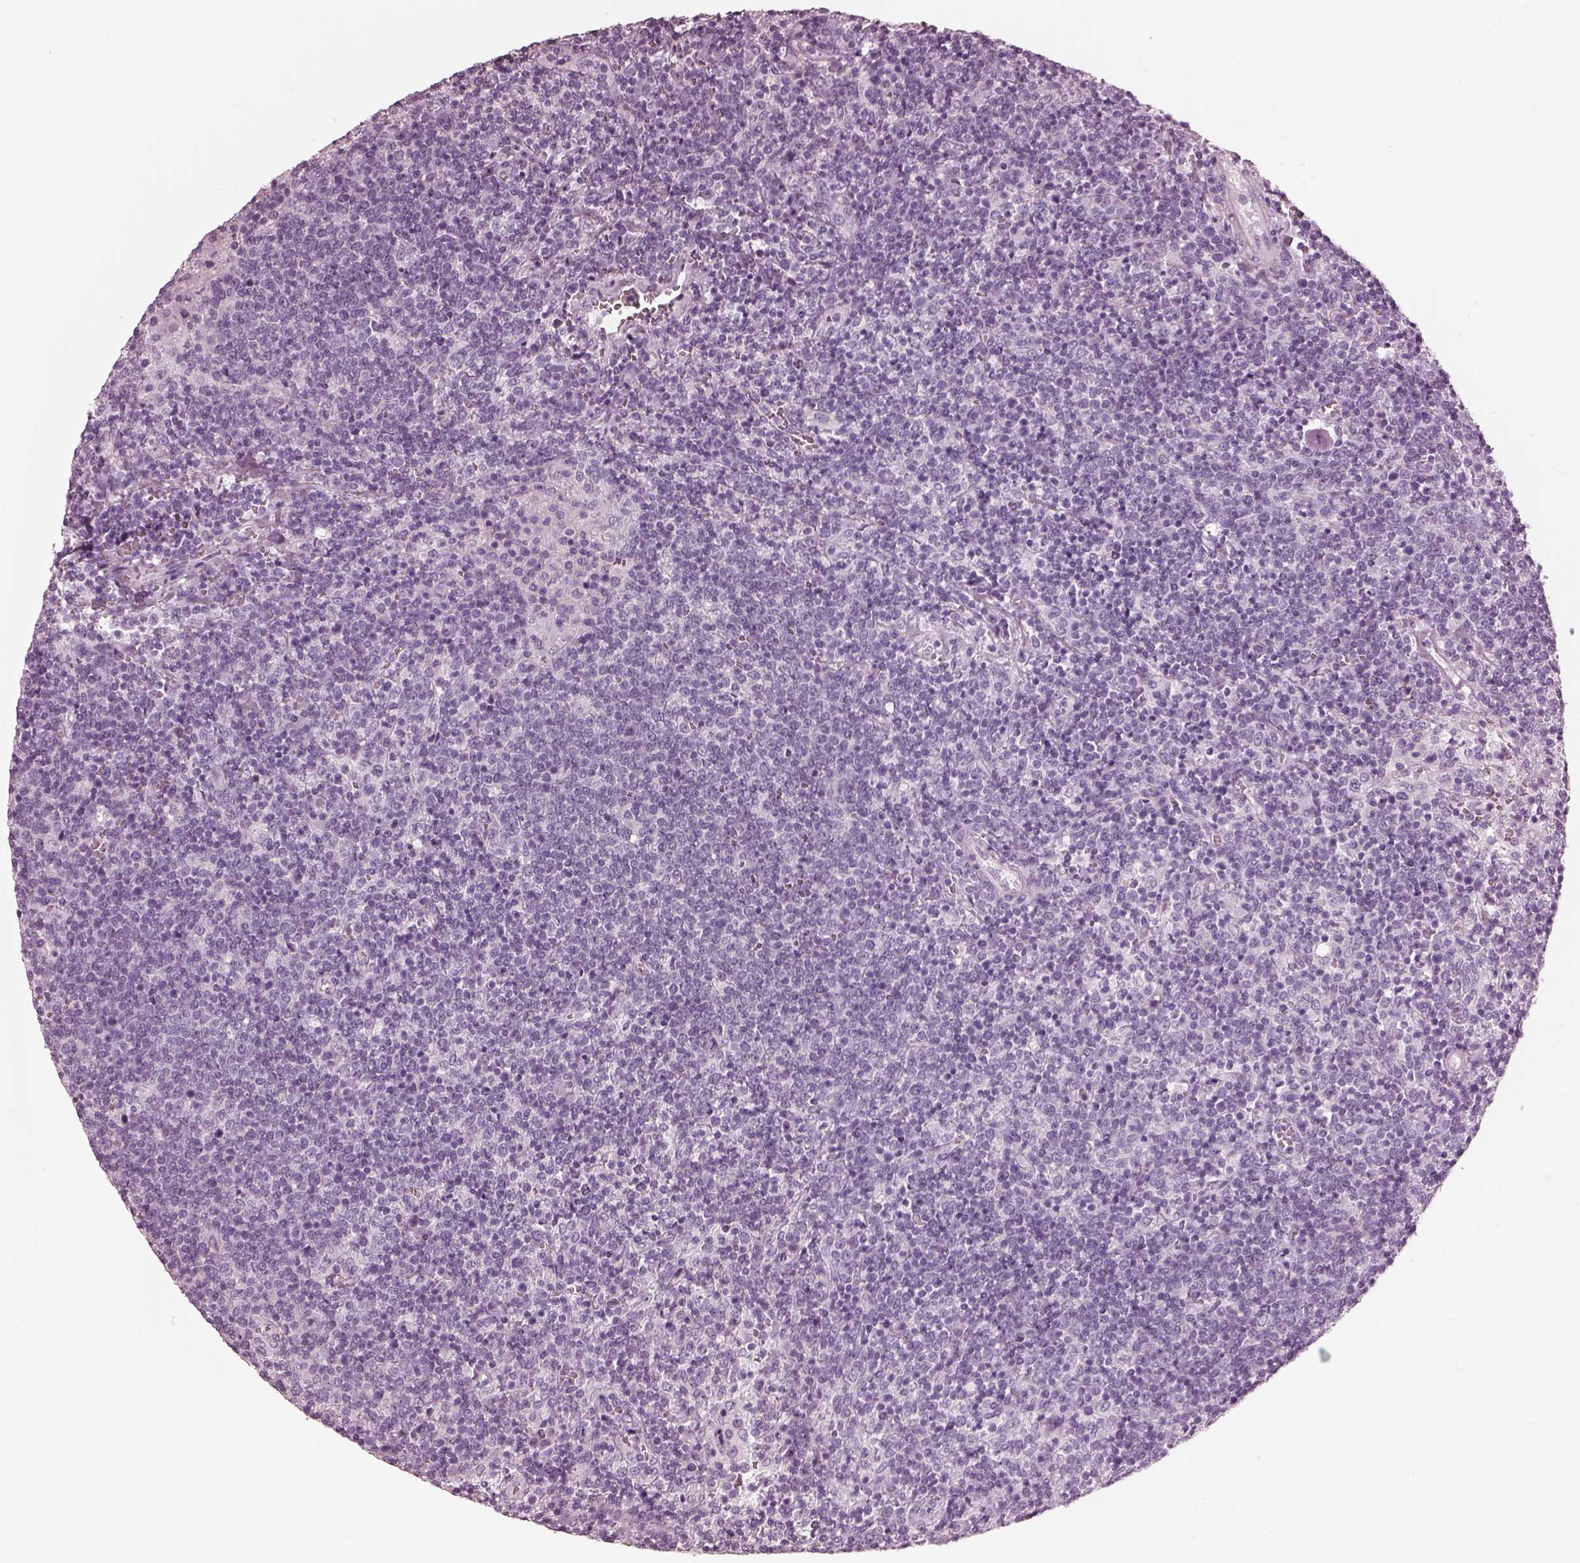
{"staining": {"intensity": "negative", "quantity": "none", "location": "none"}, "tissue": "lymphoma", "cell_type": "Tumor cells", "image_type": "cancer", "snomed": [{"axis": "morphology", "description": "Malignant lymphoma, non-Hodgkin's type, High grade"}, {"axis": "topography", "description": "Lymph node"}], "caption": "High-grade malignant lymphoma, non-Hodgkin's type stained for a protein using immunohistochemistry shows no staining tumor cells.", "gene": "TCHHL1", "patient": {"sex": "male", "age": 61}}